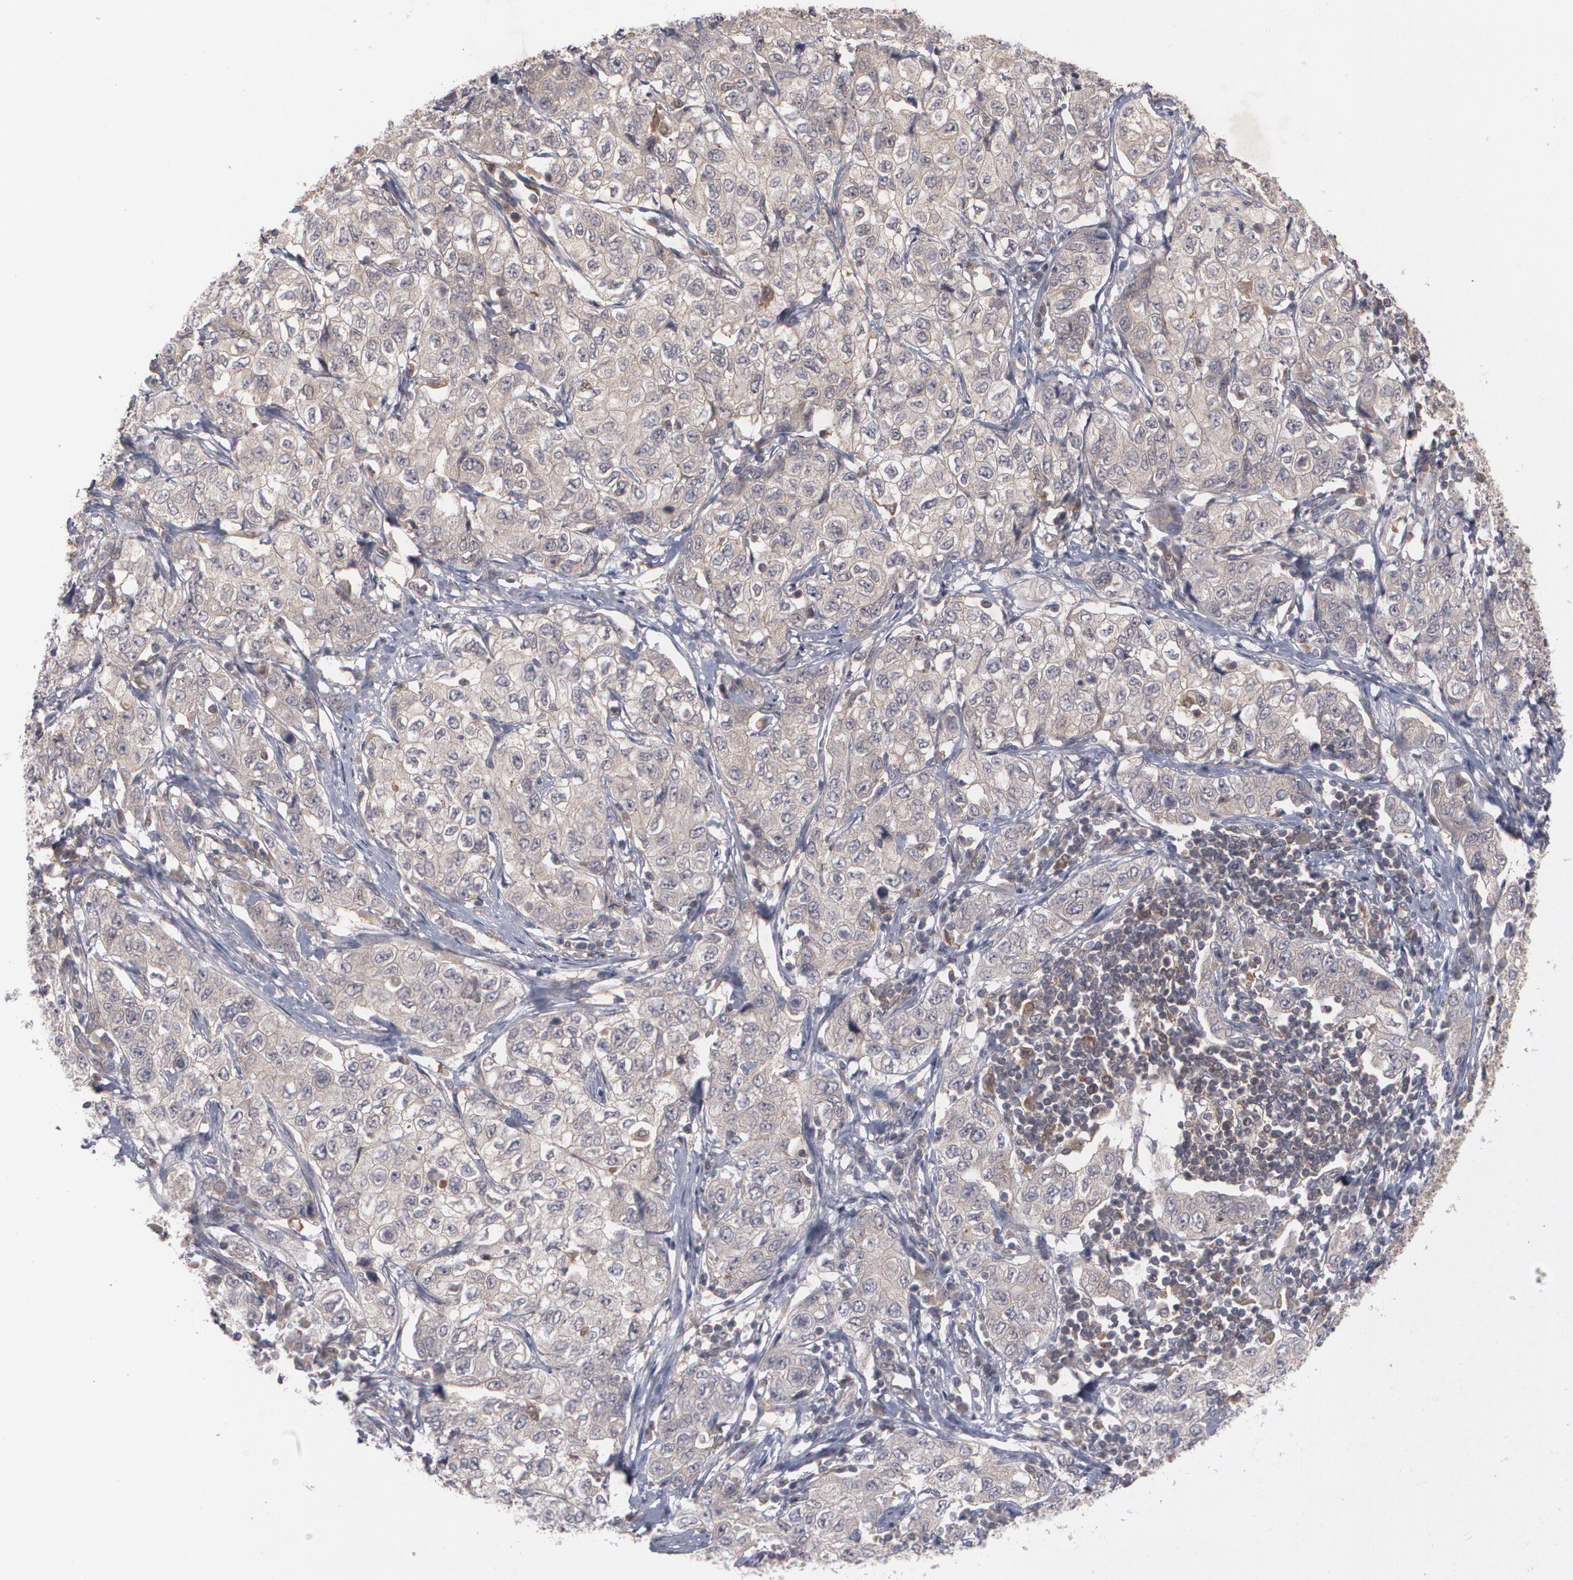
{"staining": {"intensity": "negative", "quantity": "none", "location": "none"}, "tissue": "stomach cancer", "cell_type": "Tumor cells", "image_type": "cancer", "snomed": [{"axis": "morphology", "description": "Adenocarcinoma, NOS"}, {"axis": "topography", "description": "Stomach"}], "caption": "A histopathology image of human stomach cancer (adenocarcinoma) is negative for staining in tumor cells.", "gene": "HTT", "patient": {"sex": "male", "age": 48}}